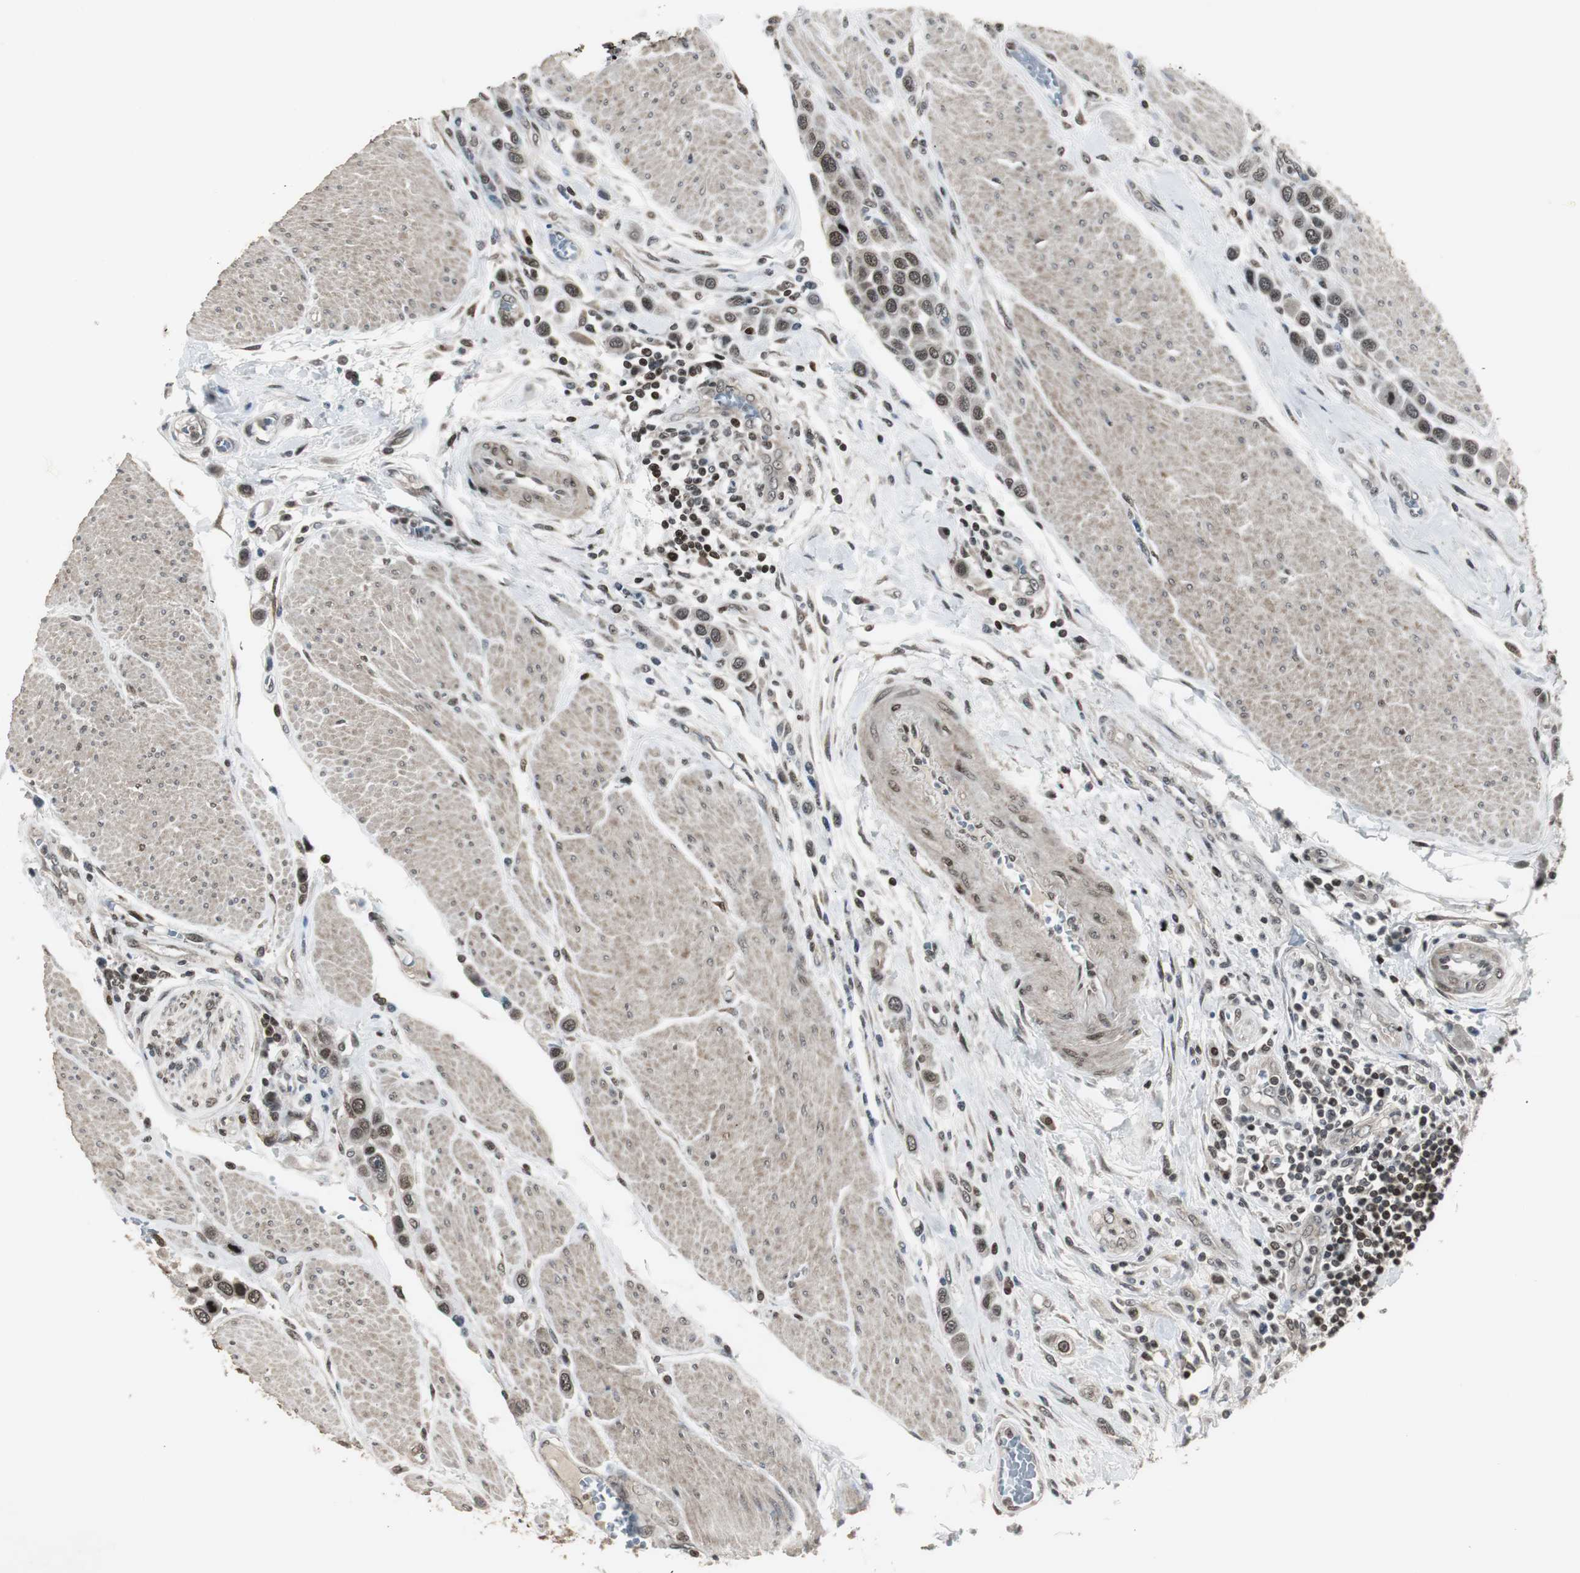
{"staining": {"intensity": "moderate", "quantity": ">75%", "location": "nuclear"}, "tissue": "urothelial cancer", "cell_type": "Tumor cells", "image_type": "cancer", "snomed": [{"axis": "morphology", "description": "Urothelial carcinoma, High grade"}, {"axis": "topography", "description": "Urinary bladder"}], "caption": "Brown immunohistochemical staining in human urothelial cancer displays moderate nuclear expression in about >75% of tumor cells.", "gene": "MPG", "patient": {"sex": "male", "age": 50}}